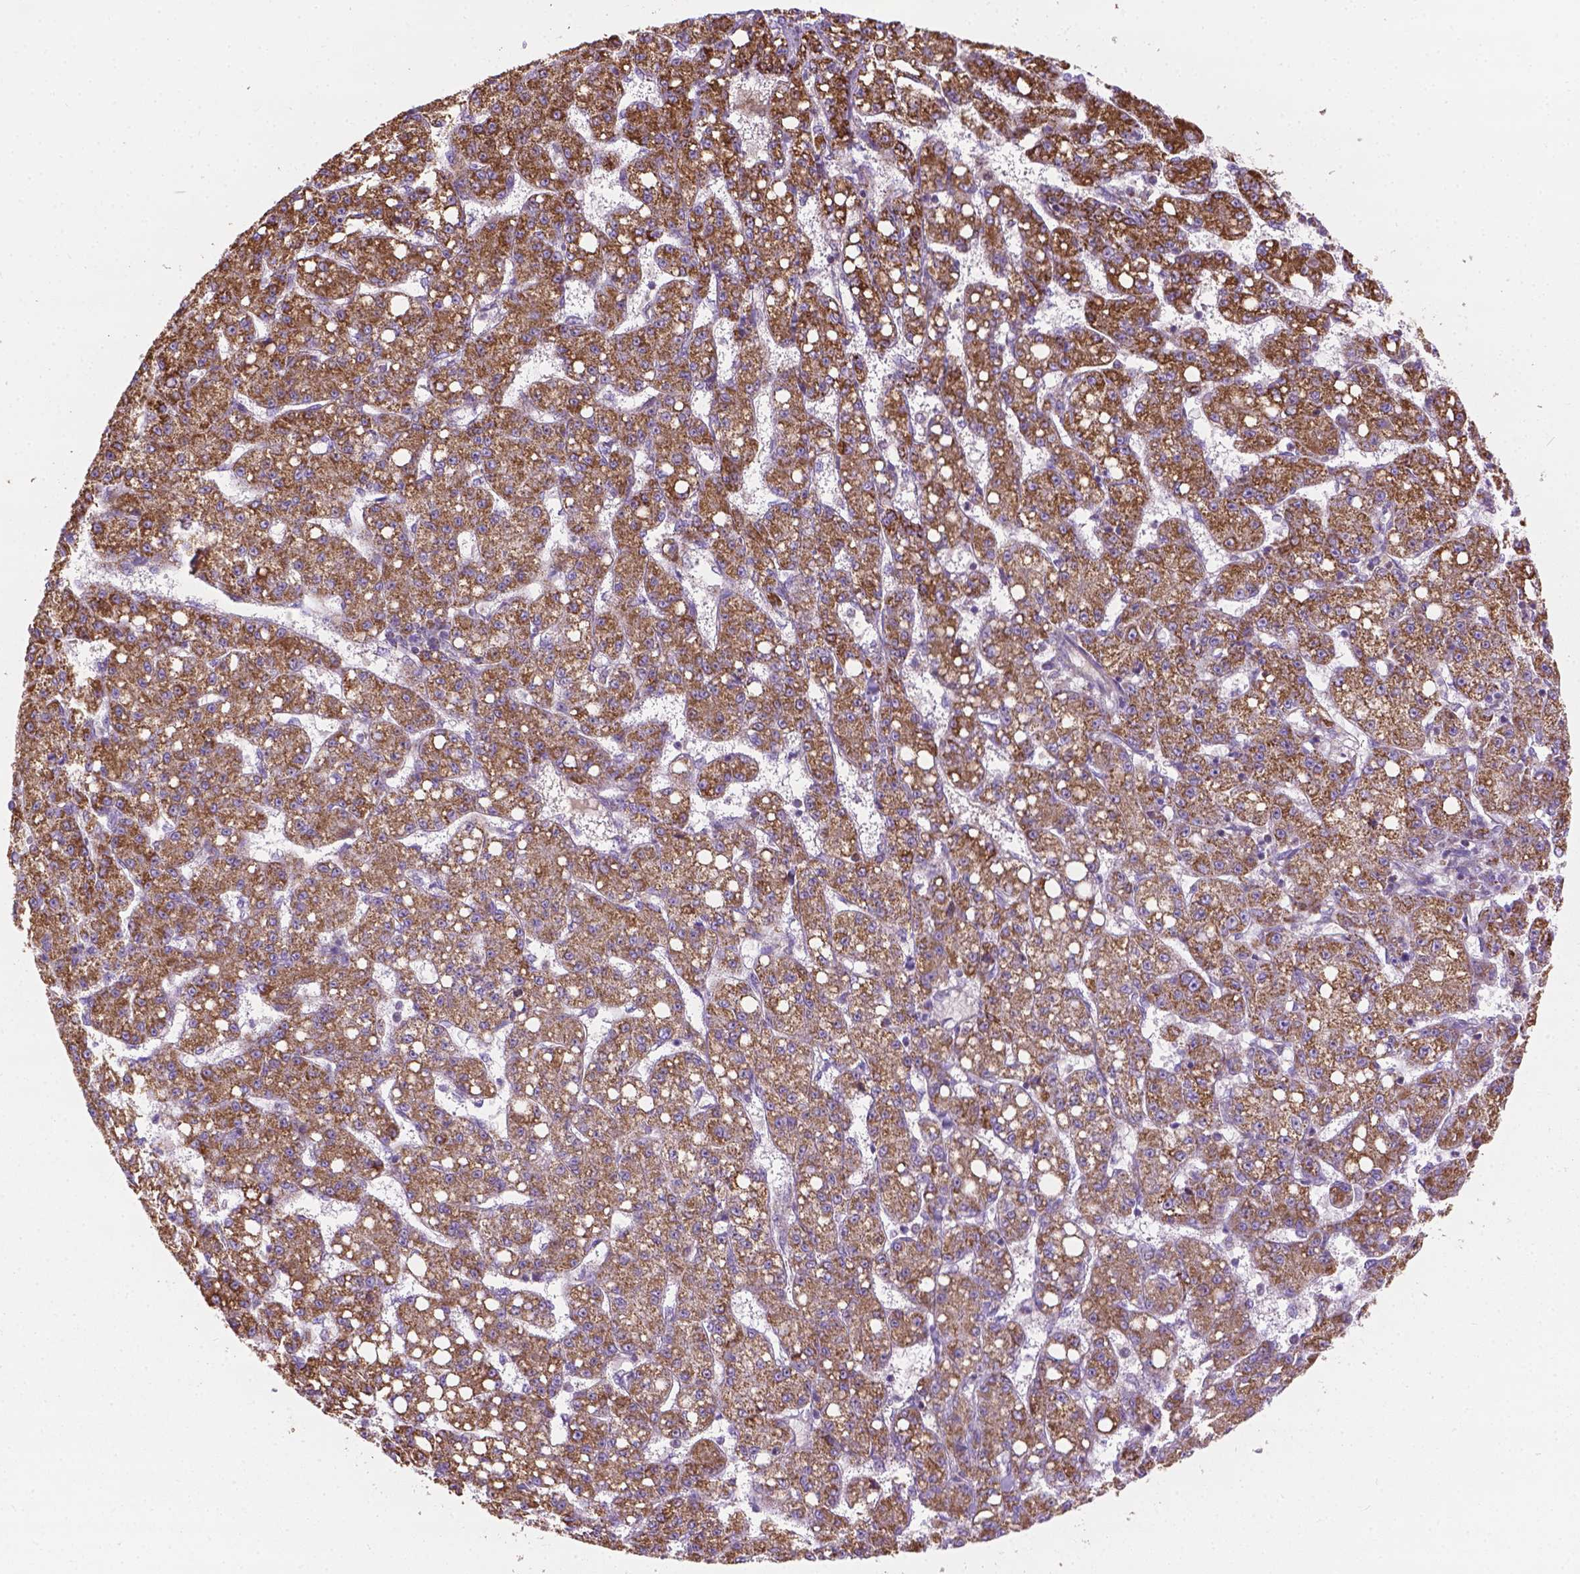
{"staining": {"intensity": "strong", "quantity": ">75%", "location": "cytoplasmic/membranous"}, "tissue": "liver cancer", "cell_type": "Tumor cells", "image_type": "cancer", "snomed": [{"axis": "morphology", "description": "Carcinoma, Hepatocellular, NOS"}, {"axis": "topography", "description": "Liver"}], "caption": "This photomicrograph reveals IHC staining of liver cancer, with high strong cytoplasmic/membranous expression in approximately >75% of tumor cells.", "gene": "PIBF1", "patient": {"sex": "female", "age": 65}}